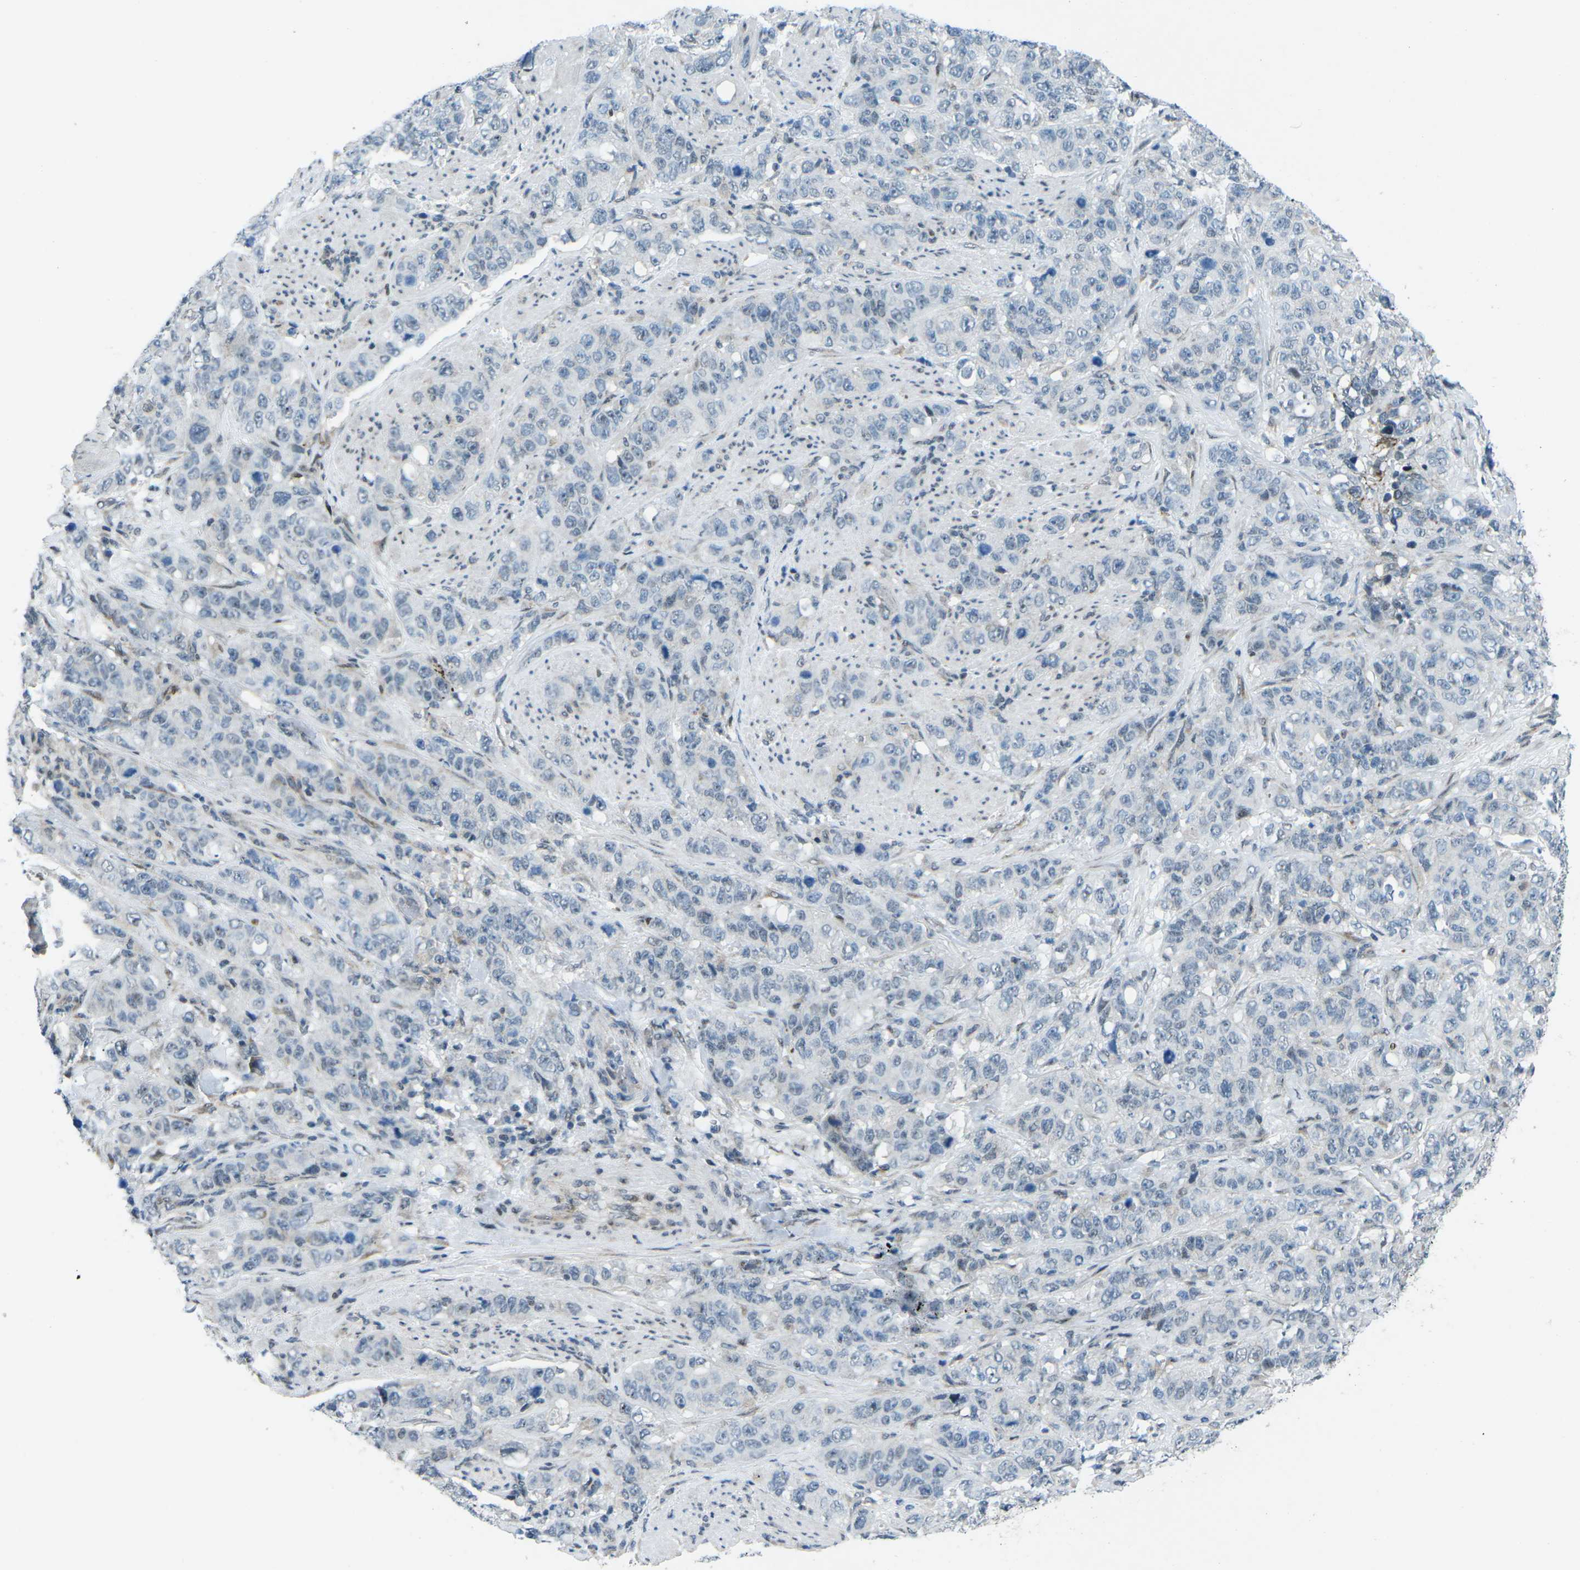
{"staining": {"intensity": "negative", "quantity": "none", "location": "none"}, "tissue": "stomach cancer", "cell_type": "Tumor cells", "image_type": "cancer", "snomed": [{"axis": "morphology", "description": "Adenocarcinoma, NOS"}, {"axis": "topography", "description": "Stomach"}], "caption": "The photomicrograph shows no staining of tumor cells in stomach adenocarcinoma.", "gene": "MBNL1", "patient": {"sex": "male", "age": 48}}